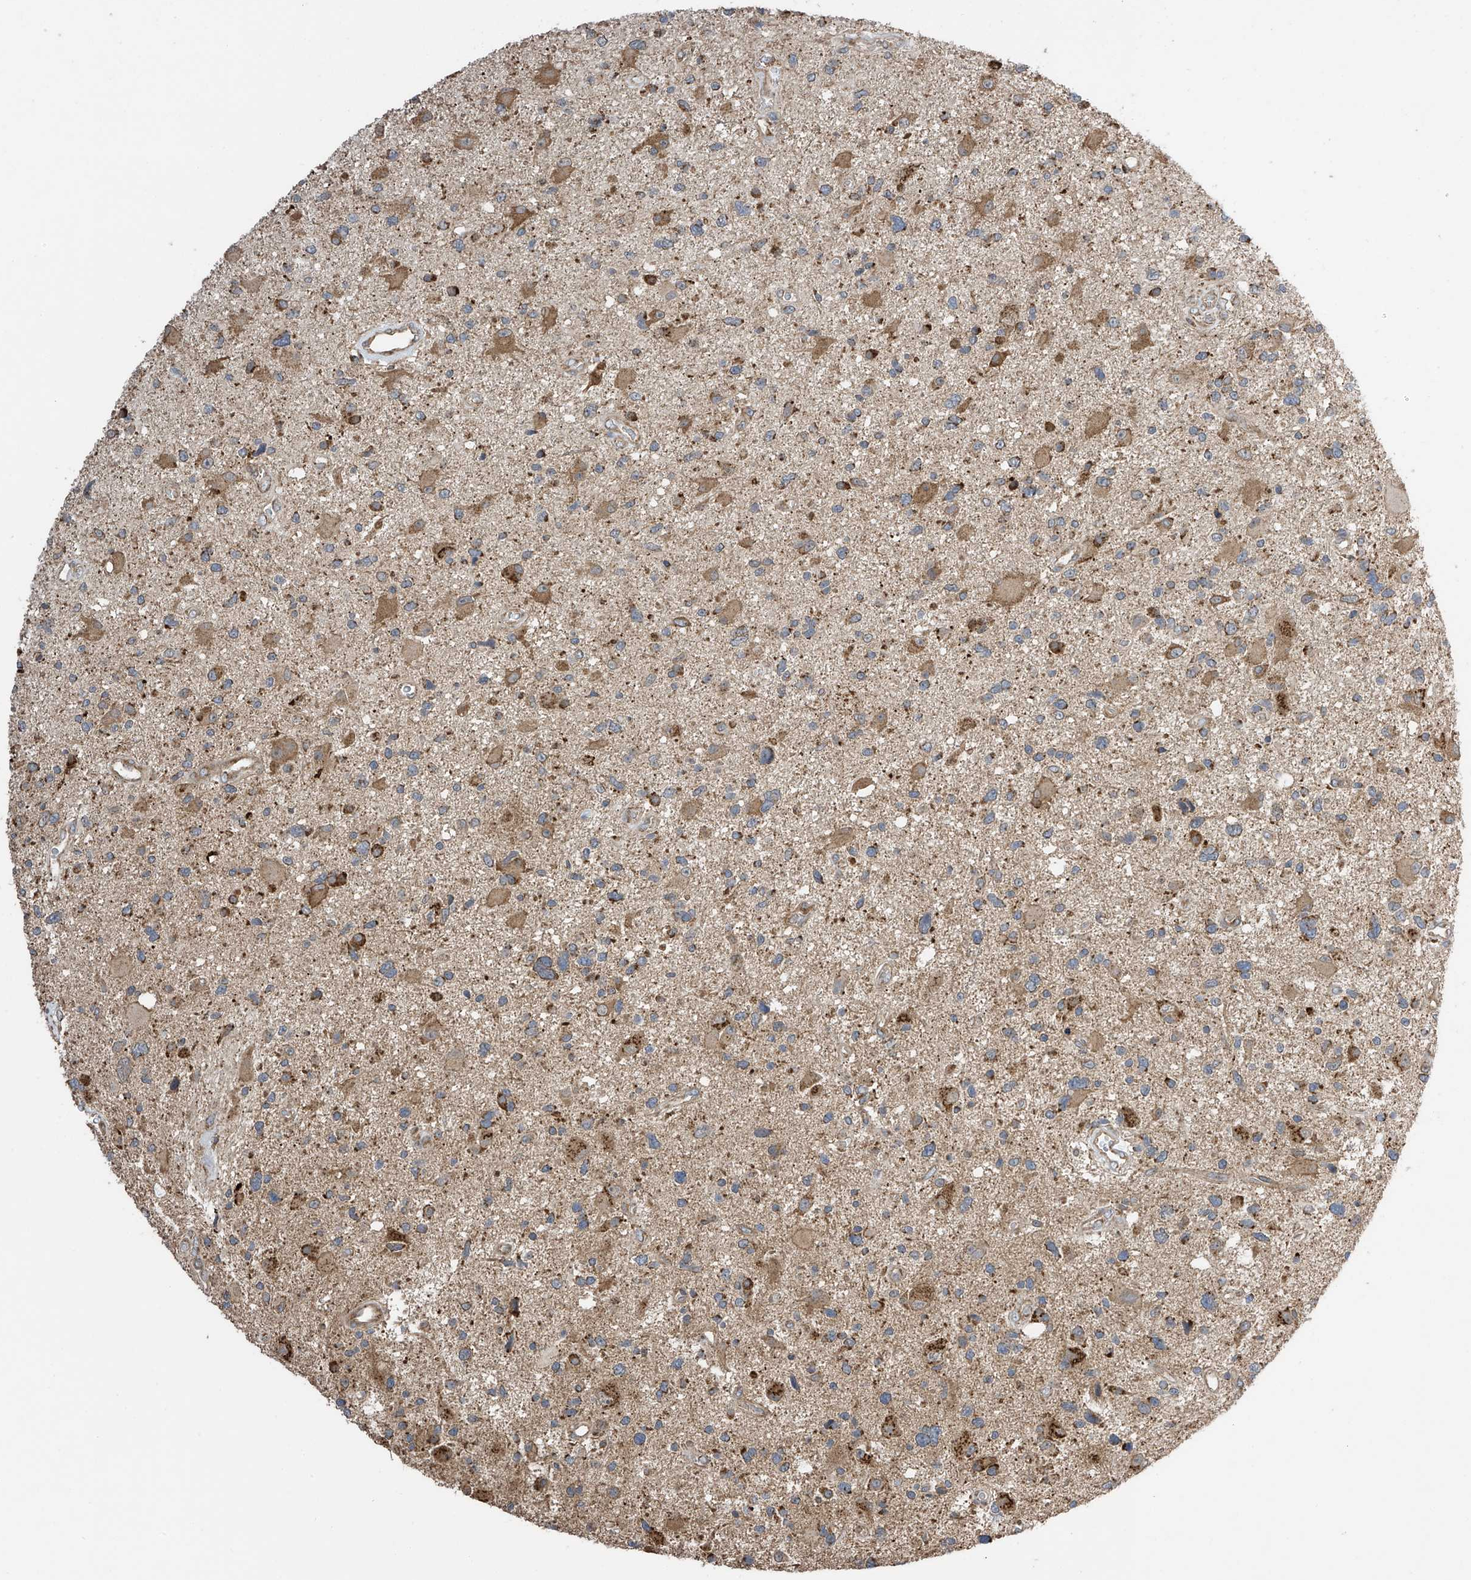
{"staining": {"intensity": "moderate", "quantity": "25%-75%", "location": "cytoplasmic/membranous"}, "tissue": "glioma", "cell_type": "Tumor cells", "image_type": "cancer", "snomed": [{"axis": "morphology", "description": "Glioma, malignant, High grade"}, {"axis": "topography", "description": "Brain"}], "caption": "There is medium levels of moderate cytoplasmic/membranous expression in tumor cells of glioma, as demonstrated by immunohistochemical staining (brown color).", "gene": "PNPT1", "patient": {"sex": "male", "age": 33}}